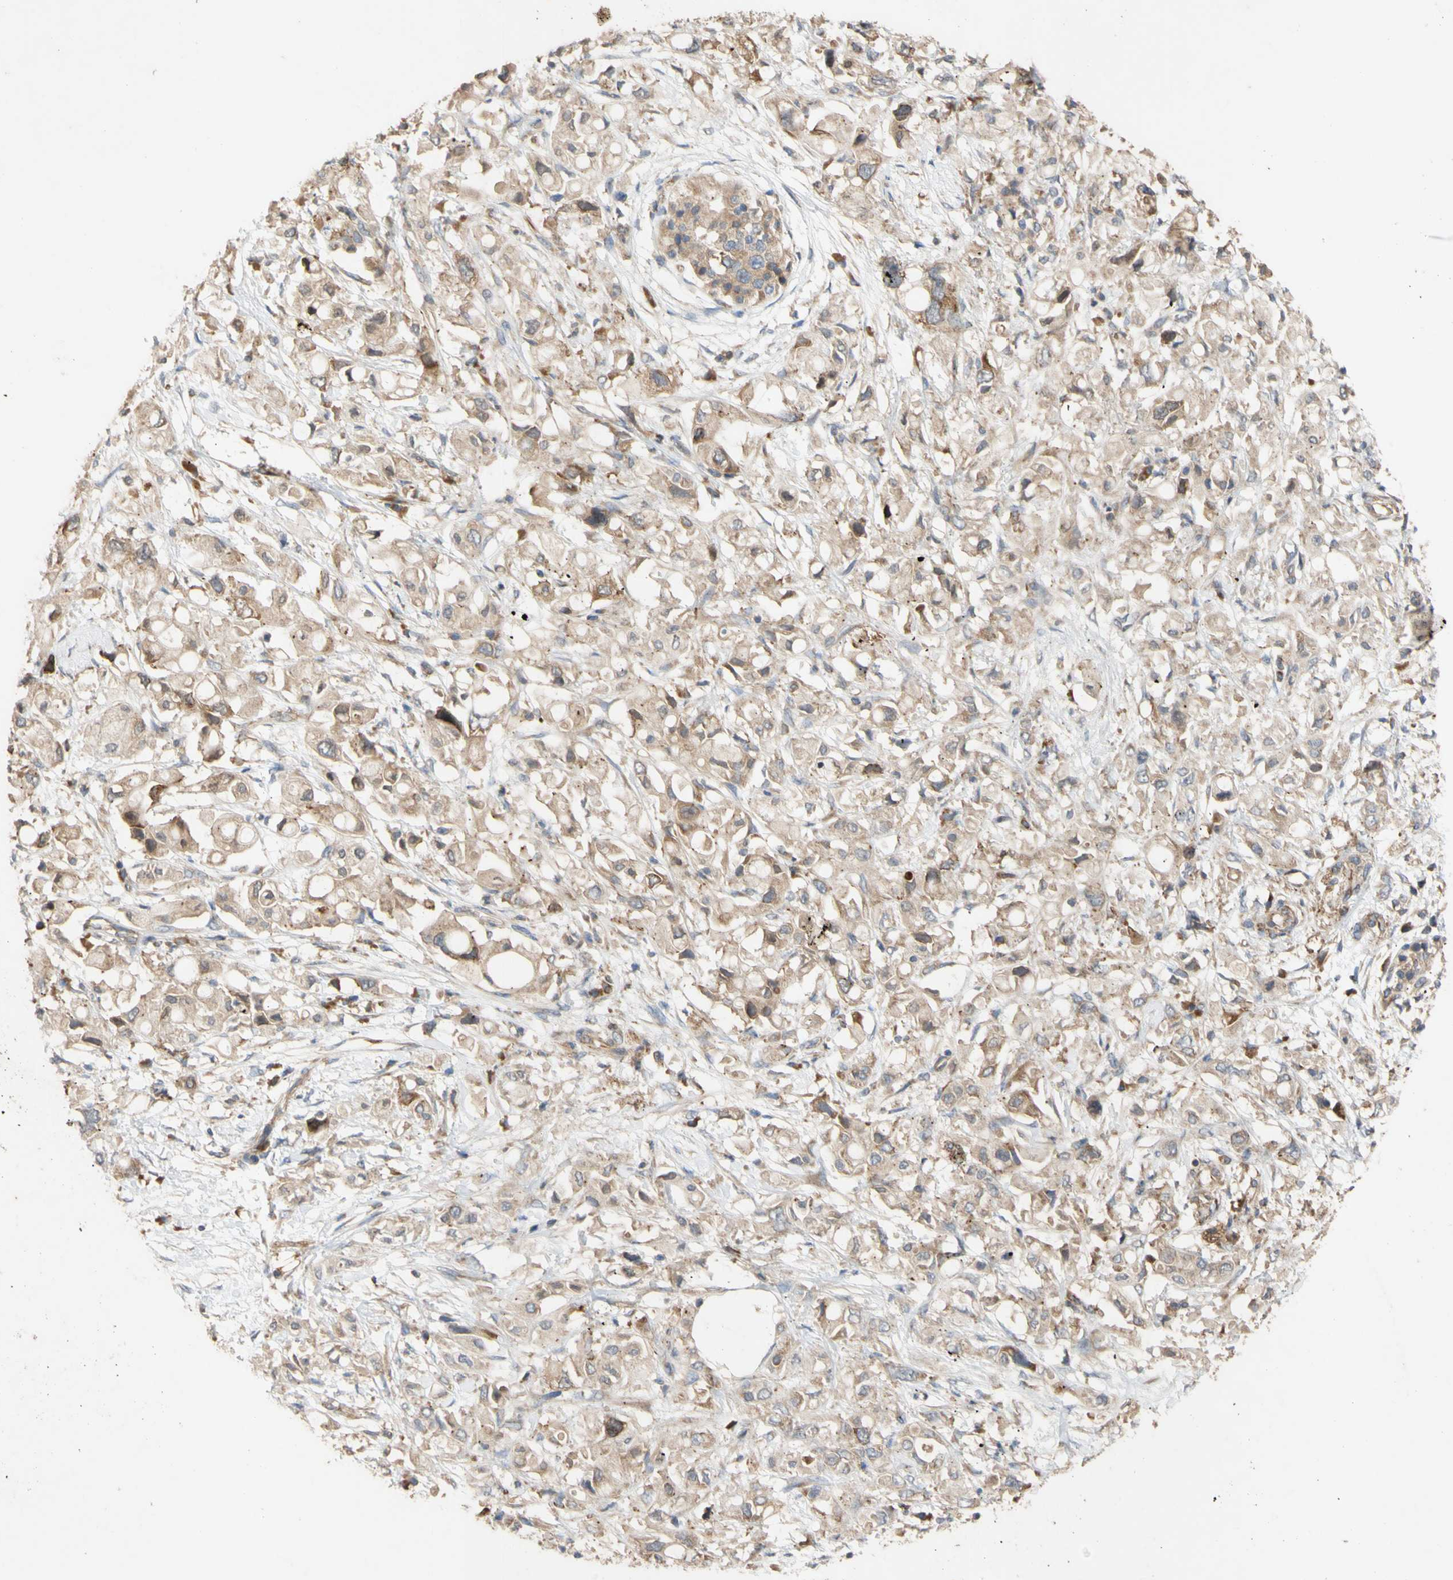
{"staining": {"intensity": "weak", "quantity": "25%-75%", "location": "cytoplasmic/membranous"}, "tissue": "pancreatic cancer", "cell_type": "Tumor cells", "image_type": "cancer", "snomed": [{"axis": "morphology", "description": "Adenocarcinoma, NOS"}, {"axis": "topography", "description": "Pancreas"}], "caption": "Weak cytoplasmic/membranous positivity for a protein is seen in about 25%-75% of tumor cells of pancreatic cancer using immunohistochemistry (IHC).", "gene": "EIF2S3", "patient": {"sex": "female", "age": 56}}